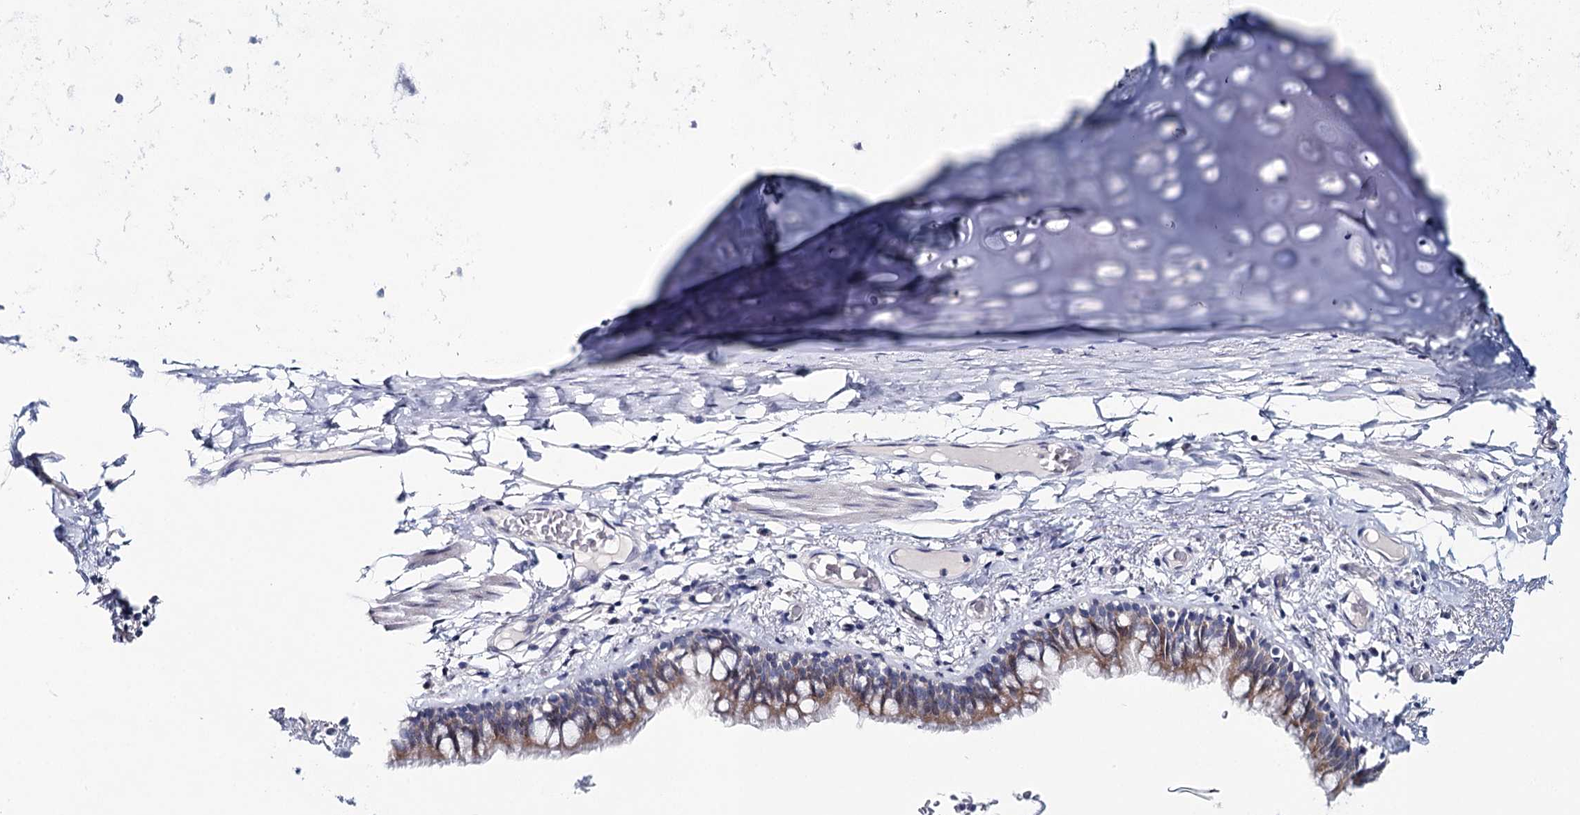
{"staining": {"intensity": "moderate", "quantity": "<25%", "location": "cytoplasmic/membranous"}, "tissue": "bronchus", "cell_type": "Respiratory epithelial cells", "image_type": "normal", "snomed": [{"axis": "morphology", "description": "Normal tissue, NOS"}, {"axis": "topography", "description": "Cartilage tissue"}, {"axis": "topography", "description": "Bronchus"}], "caption": "Immunohistochemical staining of unremarkable human bronchus demonstrates moderate cytoplasmic/membranous protein positivity in about <25% of respiratory epithelial cells. The protein is stained brown, and the nuclei are stained in blue (DAB (3,3'-diaminobenzidine) IHC with brightfield microscopy, high magnification).", "gene": "HSPA4L", "patient": {"sex": "female", "age": 36}}